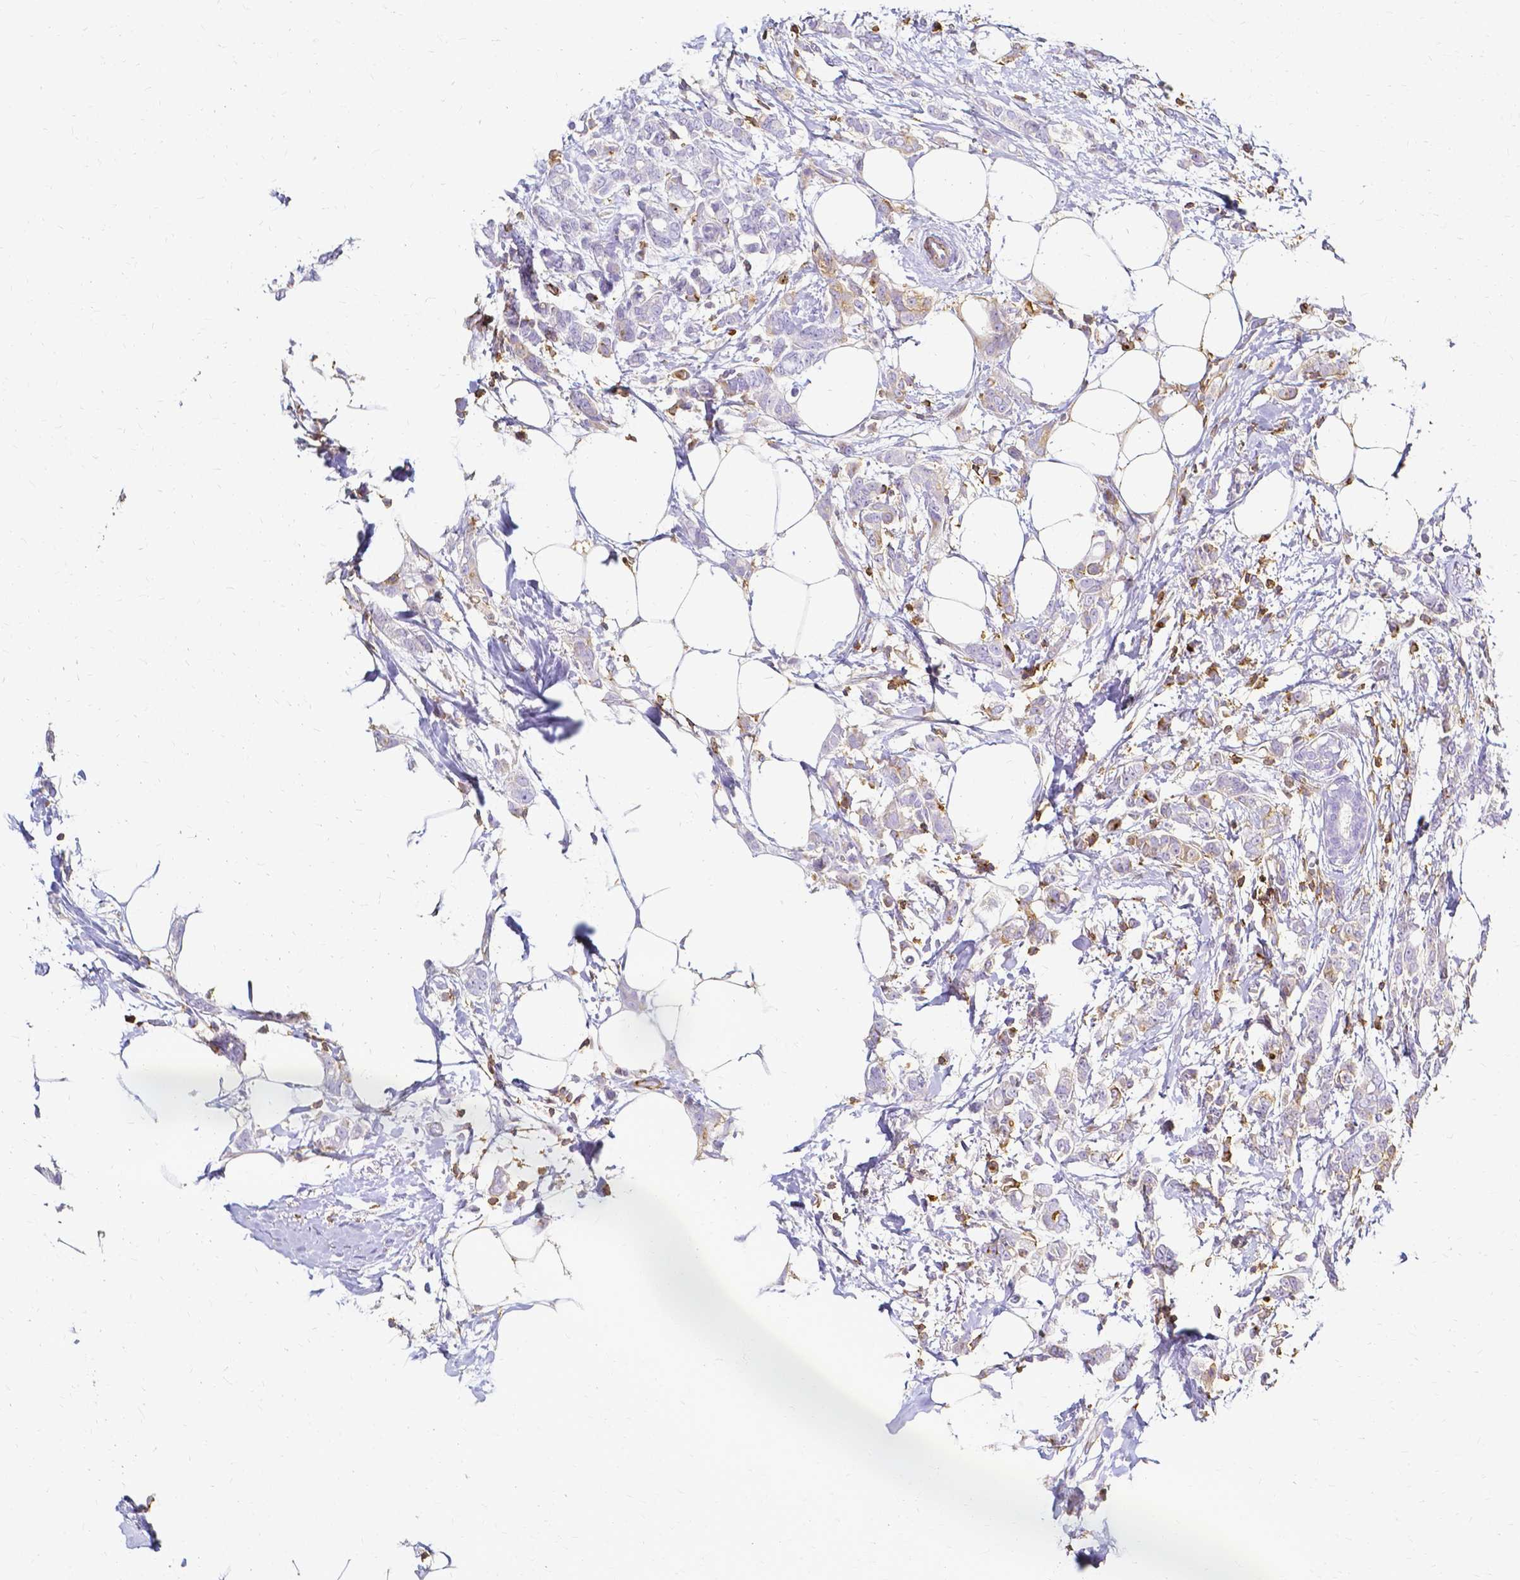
{"staining": {"intensity": "weak", "quantity": "<25%", "location": "cytoplasmic/membranous"}, "tissue": "breast cancer", "cell_type": "Tumor cells", "image_type": "cancer", "snomed": [{"axis": "morphology", "description": "Duct carcinoma"}, {"axis": "topography", "description": "Breast"}], "caption": "This is a photomicrograph of immunohistochemistry staining of infiltrating ductal carcinoma (breast), which shows no expression in tumor cells. (Immunohistochemistry, brightfield microscopy, high magnification).", "gene": "HSPA12A", "patient": {"sex": "female", "age": 40}}